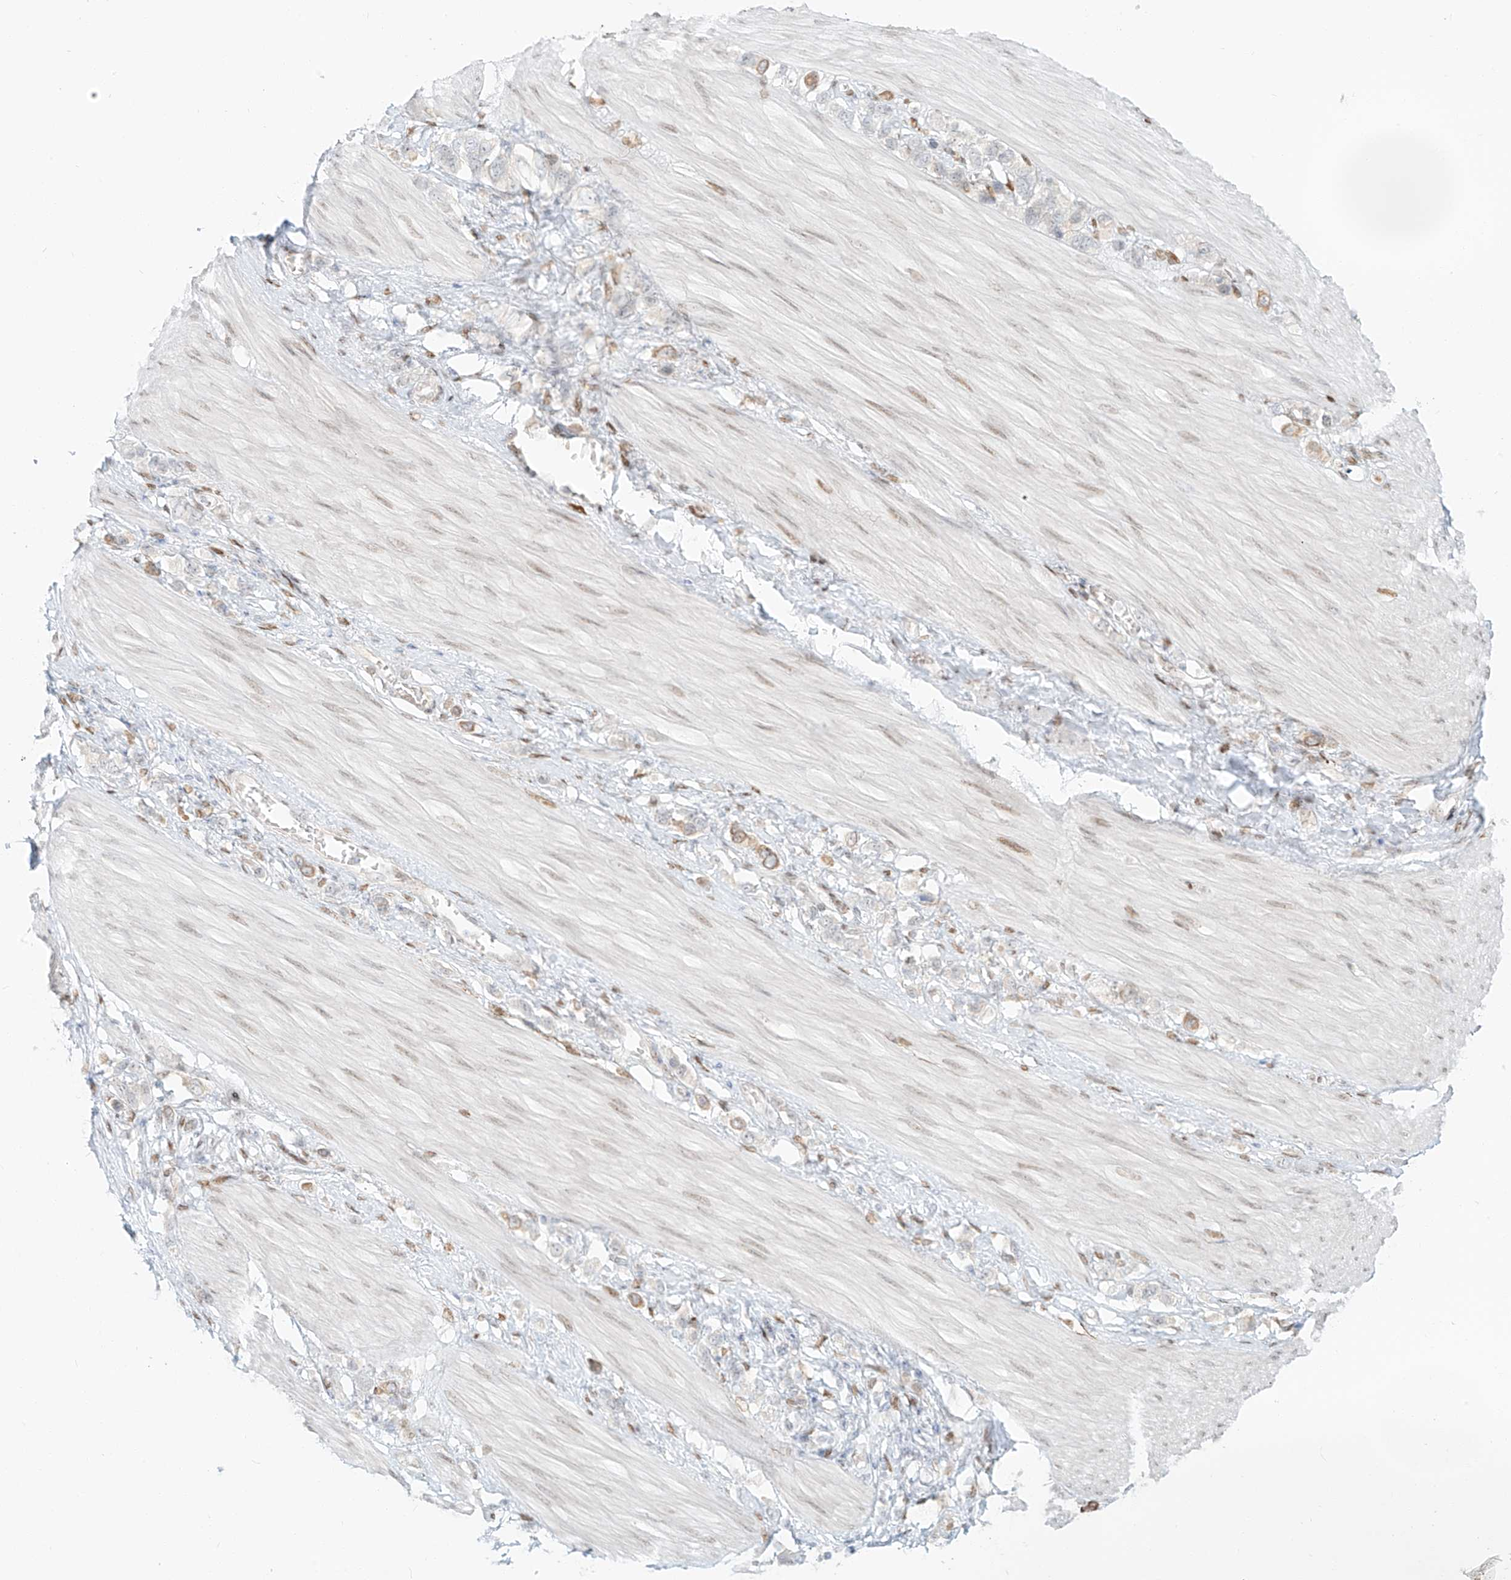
{"staining": {"intensity": "negative", "quantity": "none", "location": "none"}, "tissue": "stomach cancer", "cell_type": "Tumor cells", "image_type": "cancer", "snomed": [{"axis": "morphology", "description": "Adenocarcinoma, NOS"}, {"axis": "topography", "description": "Stomach"}], "caption": "Immunohistochemistry (IHC) histopathology image of neoplastic tissue: stomach cancer stained with DAB (3,3'-diaminobenzidine) demonstrates no significant protein staining in tumor cells.", "gene": "ZNF774", "patient": {"sex": "female", "age": 65}}